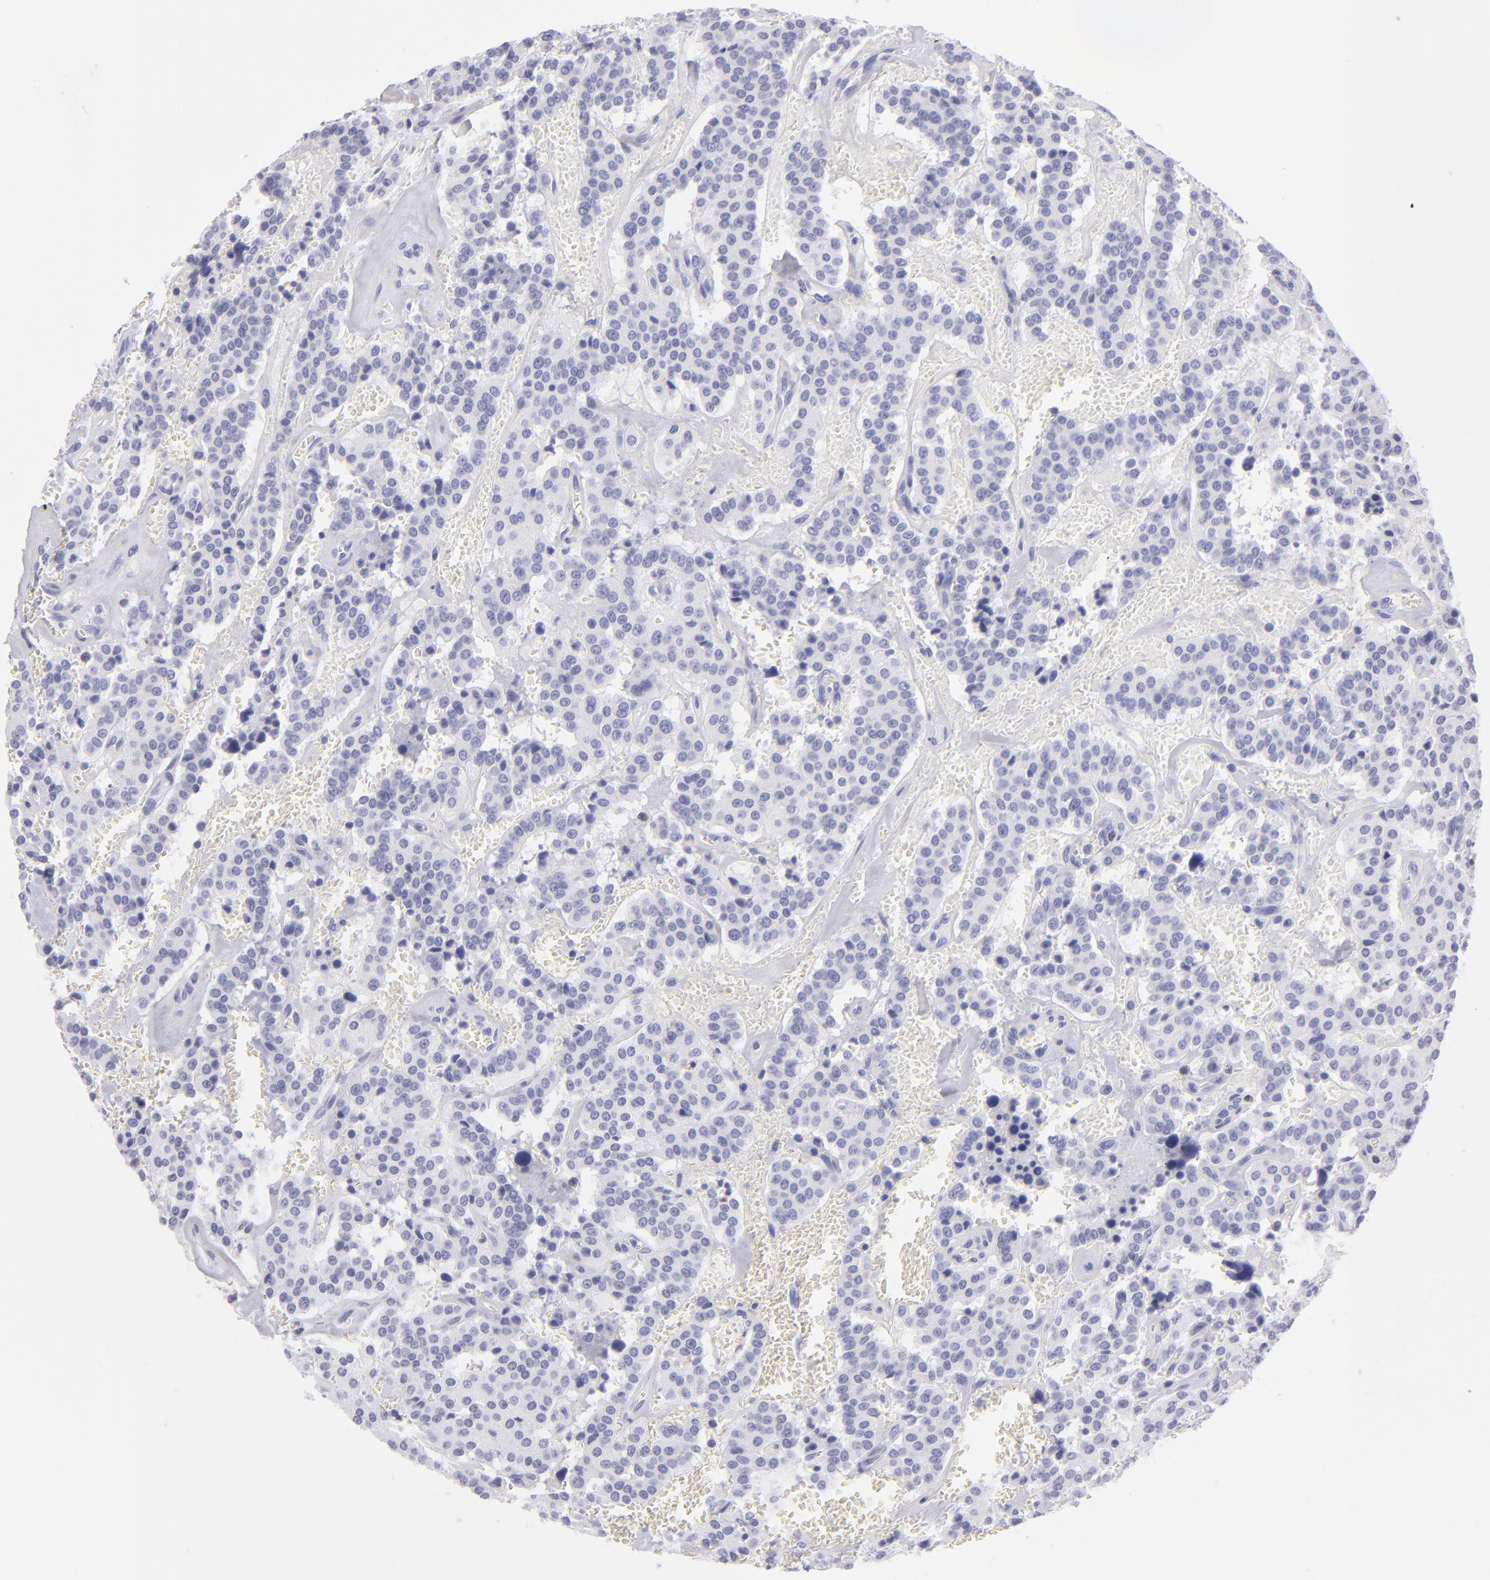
{"staining": {"intensity": "negative", "quantity": "none", "location": "none"}, "tissue": "carcinoid", "cell_type": "Tumor cells", "image_type": "cancer", "snomed": [{"axis": "morphology", "description": "Carcinoid, malignant, NOS"}, {"axis": "topography", "description": "Bronchus"}], "caption": "Human malignant carcinoid stained for a protein using immunohistochemistry reveals no expression in tumor cells.", "gene": "PVALB", "patient": {"sex": "male", "age": 55}}